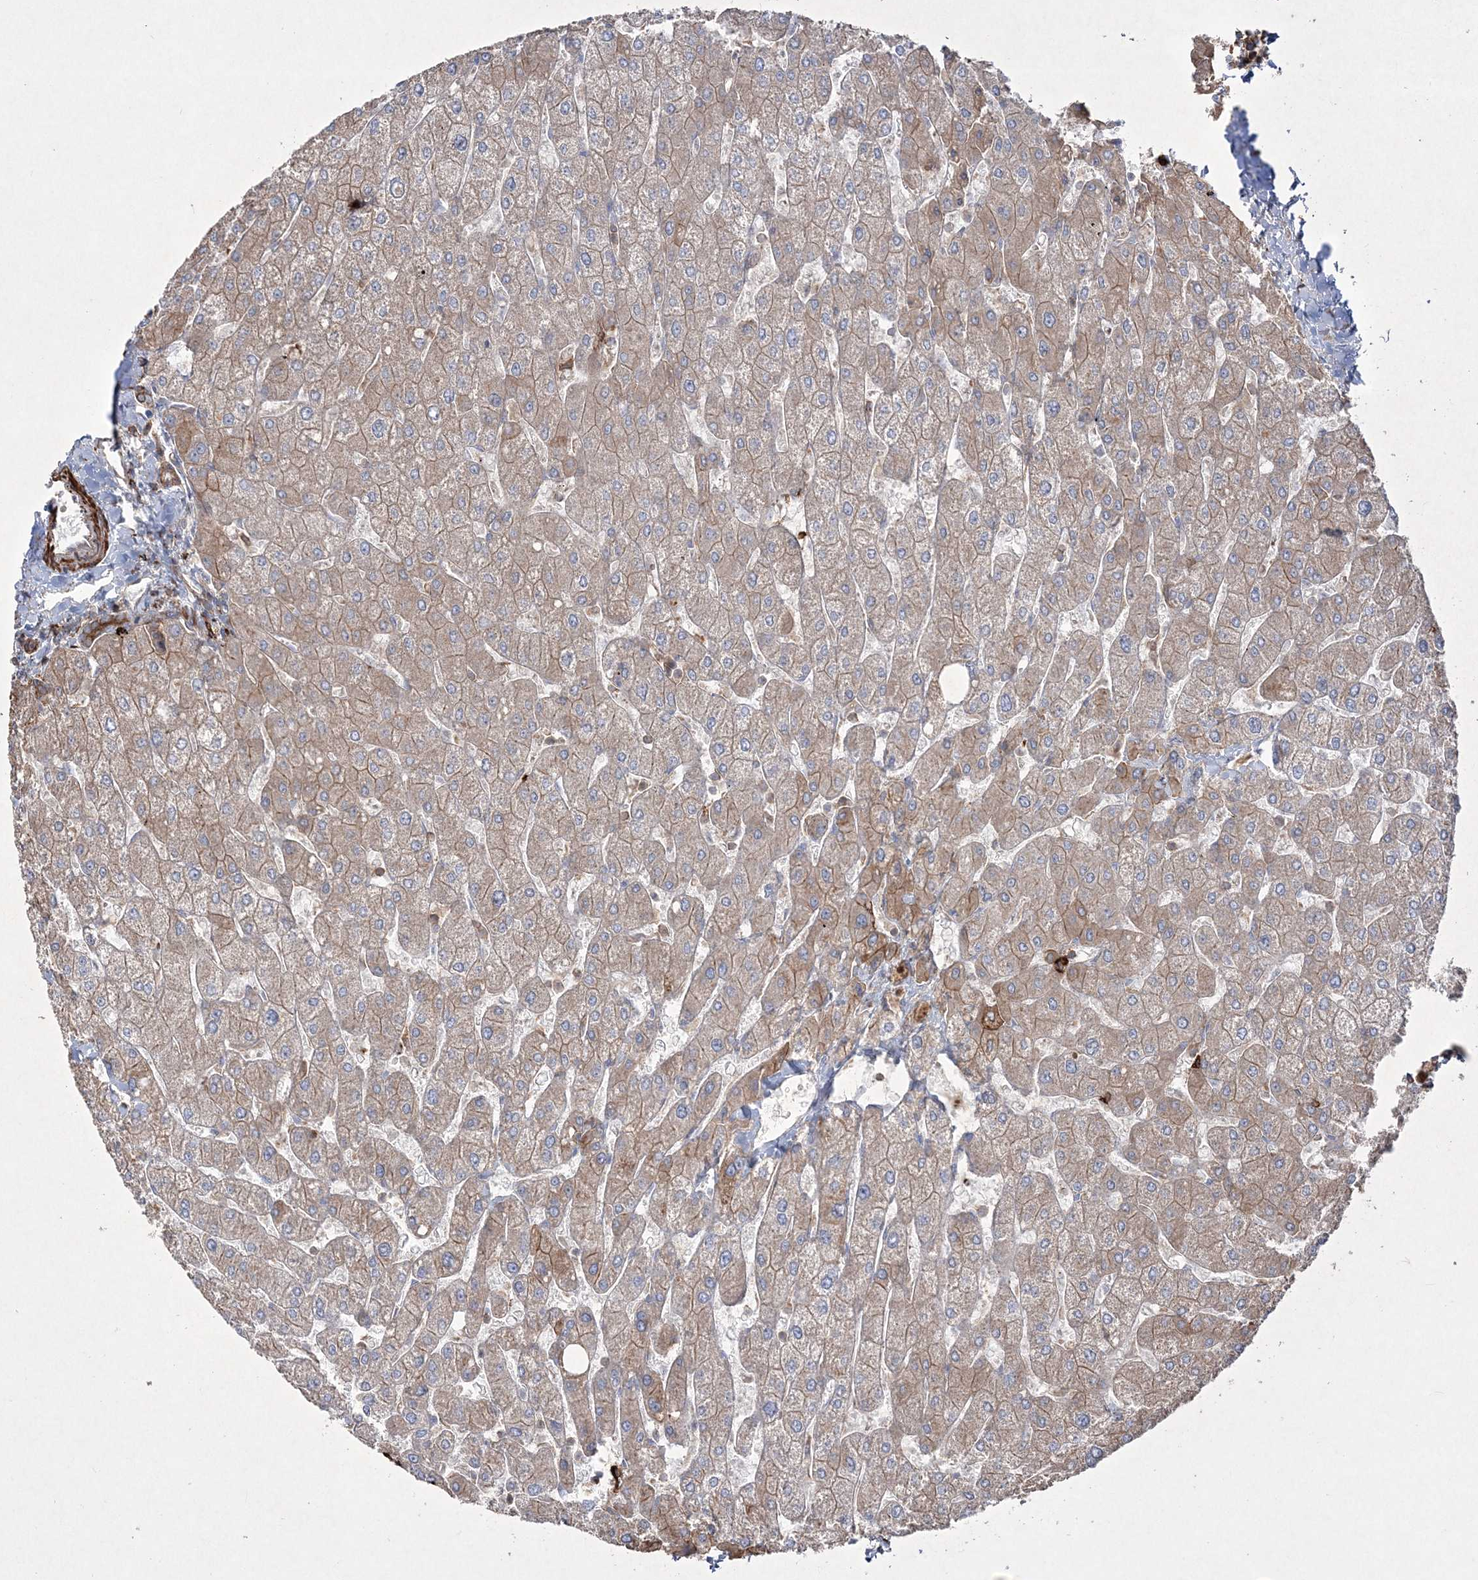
{"staining": {"intensity": "moderate", "quantity": ">75%", "location": "cytoplasmic/membranous"}, "tissue": "liver", "cell_type": "Cholangiocytes", "image_type": "normal", "snomed": [{"axis": "morphology", "description": "Normal tissue, NOS"}, {"axis": "topography", "description": "Liver"}], "caption": "Immunohistochemical staining of normal human liver displays moderate cytoplasmic/membranous protein staining in about >75% of cholangiocytes. Immunohistochemistry stains the protein in brown and the nuclei are stained blue.", "gene": "RICTOR", "patient": {"sex": "male", "age": 55}}